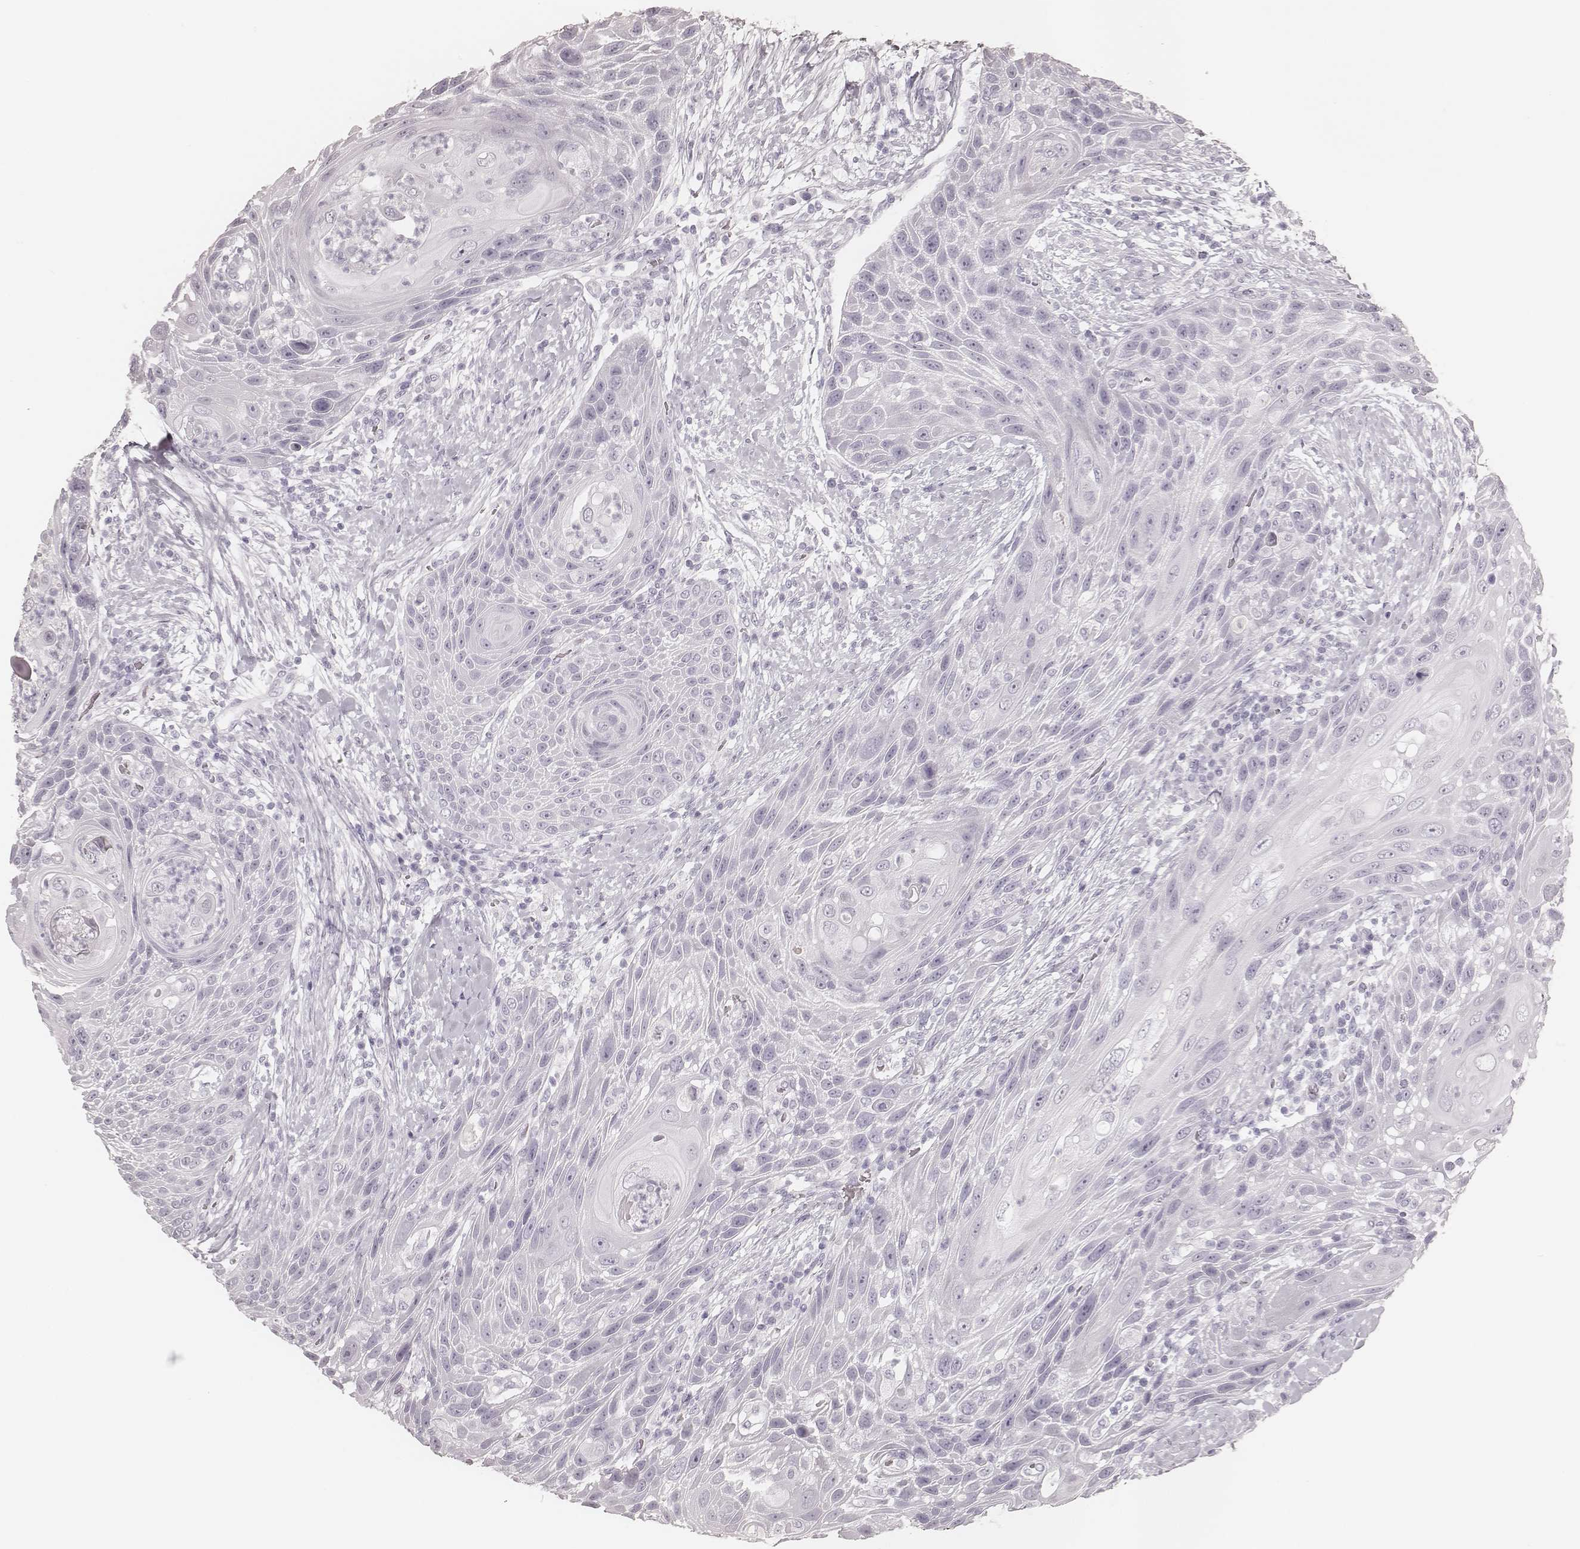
{"staining": {"intensity": "negative", "quantity": "none", "location": "none"}, "tissue": "head and neck cancer", "cell_type": "Tumor cells", "image_type": "cancer", "snomed": [{"axis": "morphology", "description": "Squamous cell carcinoma, NOS"}, {"axis": "topography", "description": "Head-Neck"}], "caption": "The immunohistochemistry histopathology image has no significant expression in tumor cells of head and neck cancer (squamous cell carcinoma) tissue.", "gene": "KRT82", "patient": {"sex": "male", "age": 69}}